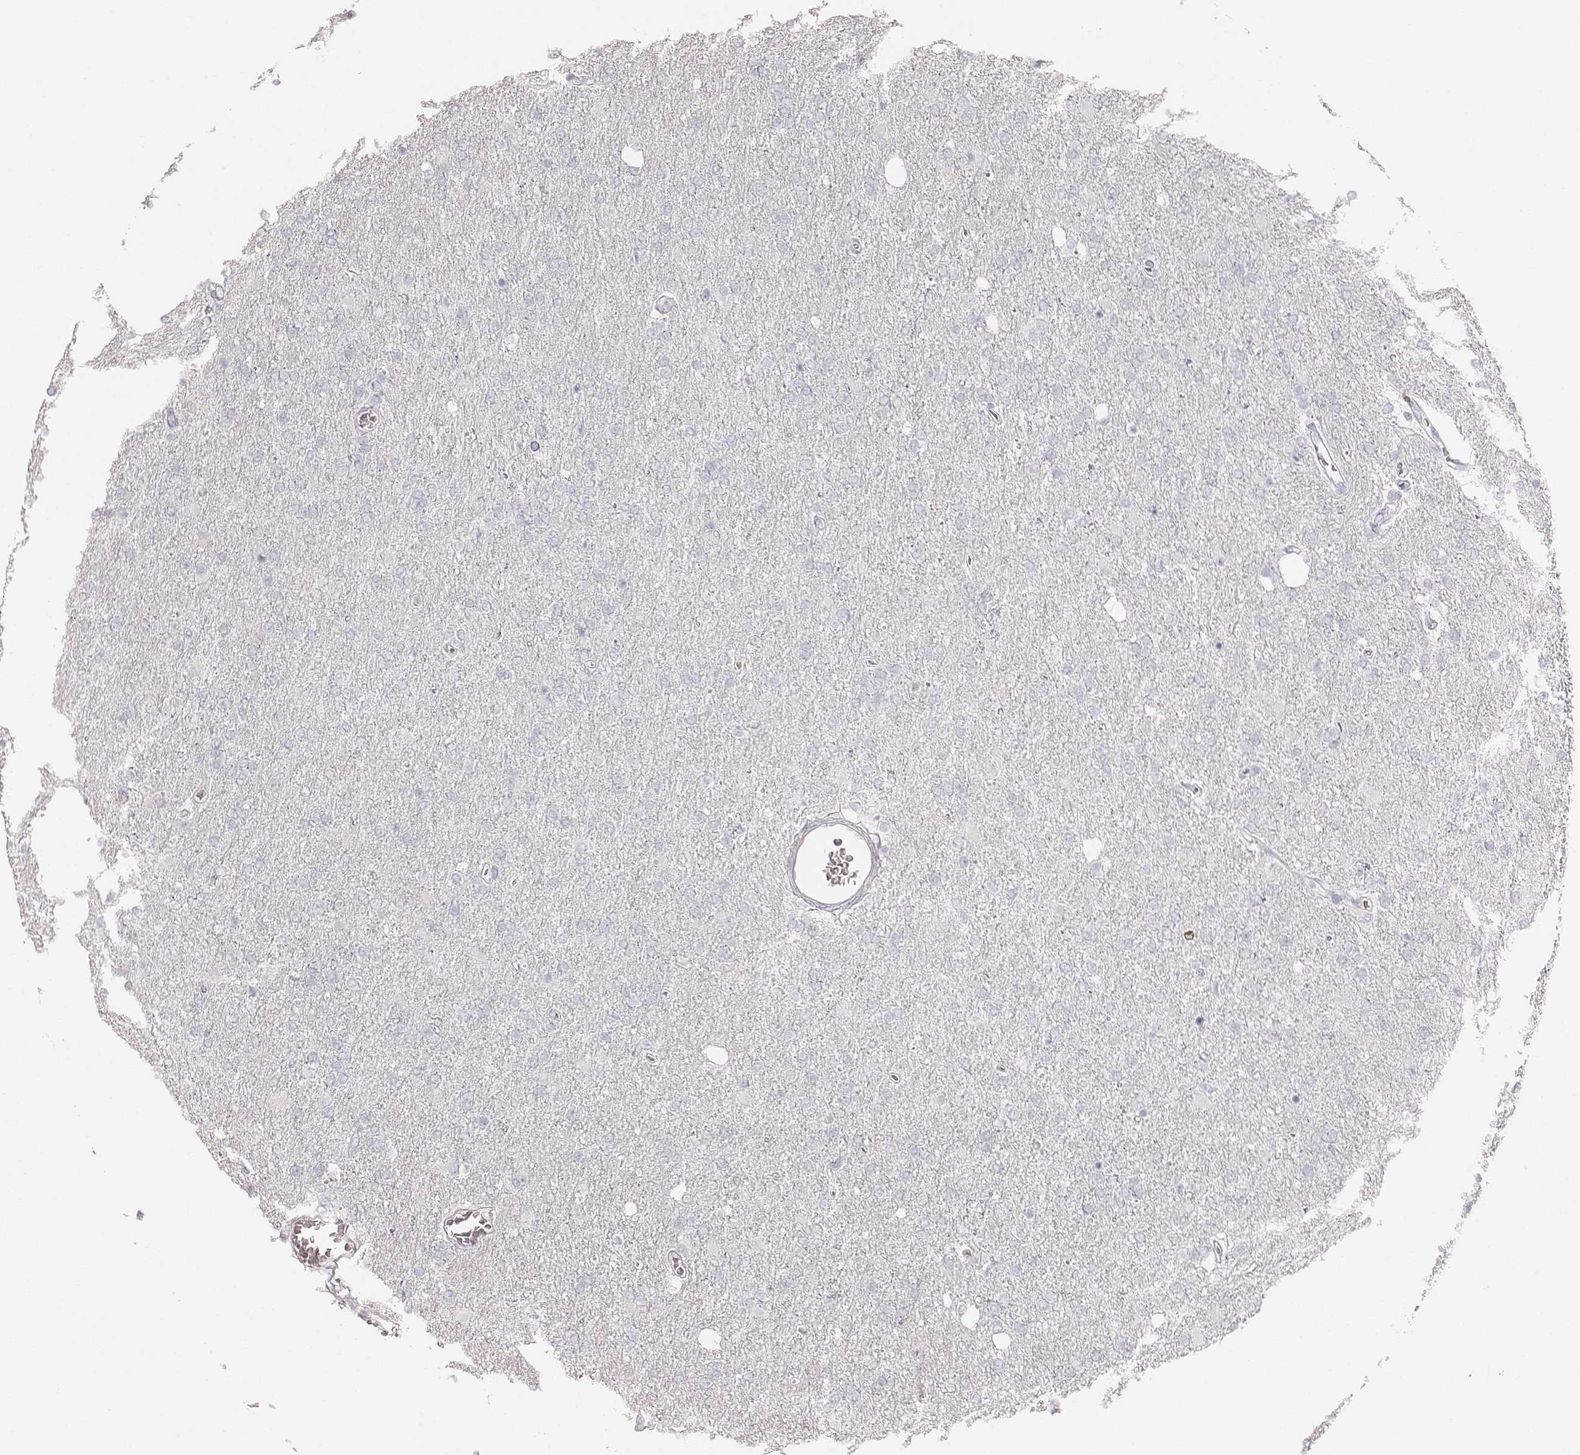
{"staining": {"intensity": "negative", "quantity": "none", "location": "none"}, "tissue": "glioma", "cell_type": "Tumor cells", "image_type": "cancer", "snomed": [{"axis": "morphology", "description": "Glioma, malignant, High grade"}, {"axis": "topography", "description": "Cerebral cortex"}], "caption": "This image is of glioma stained with immunohistochemistry to label a protein in brown with the nuclei are counter-stained blue. There is no positivity in tumor cells. (DAB immunohistochemistry (IHC) visualized using brightfield microscopy, high magnification).", "gene": "KRT34", "patient": {"sex": "male", "age": 70}}